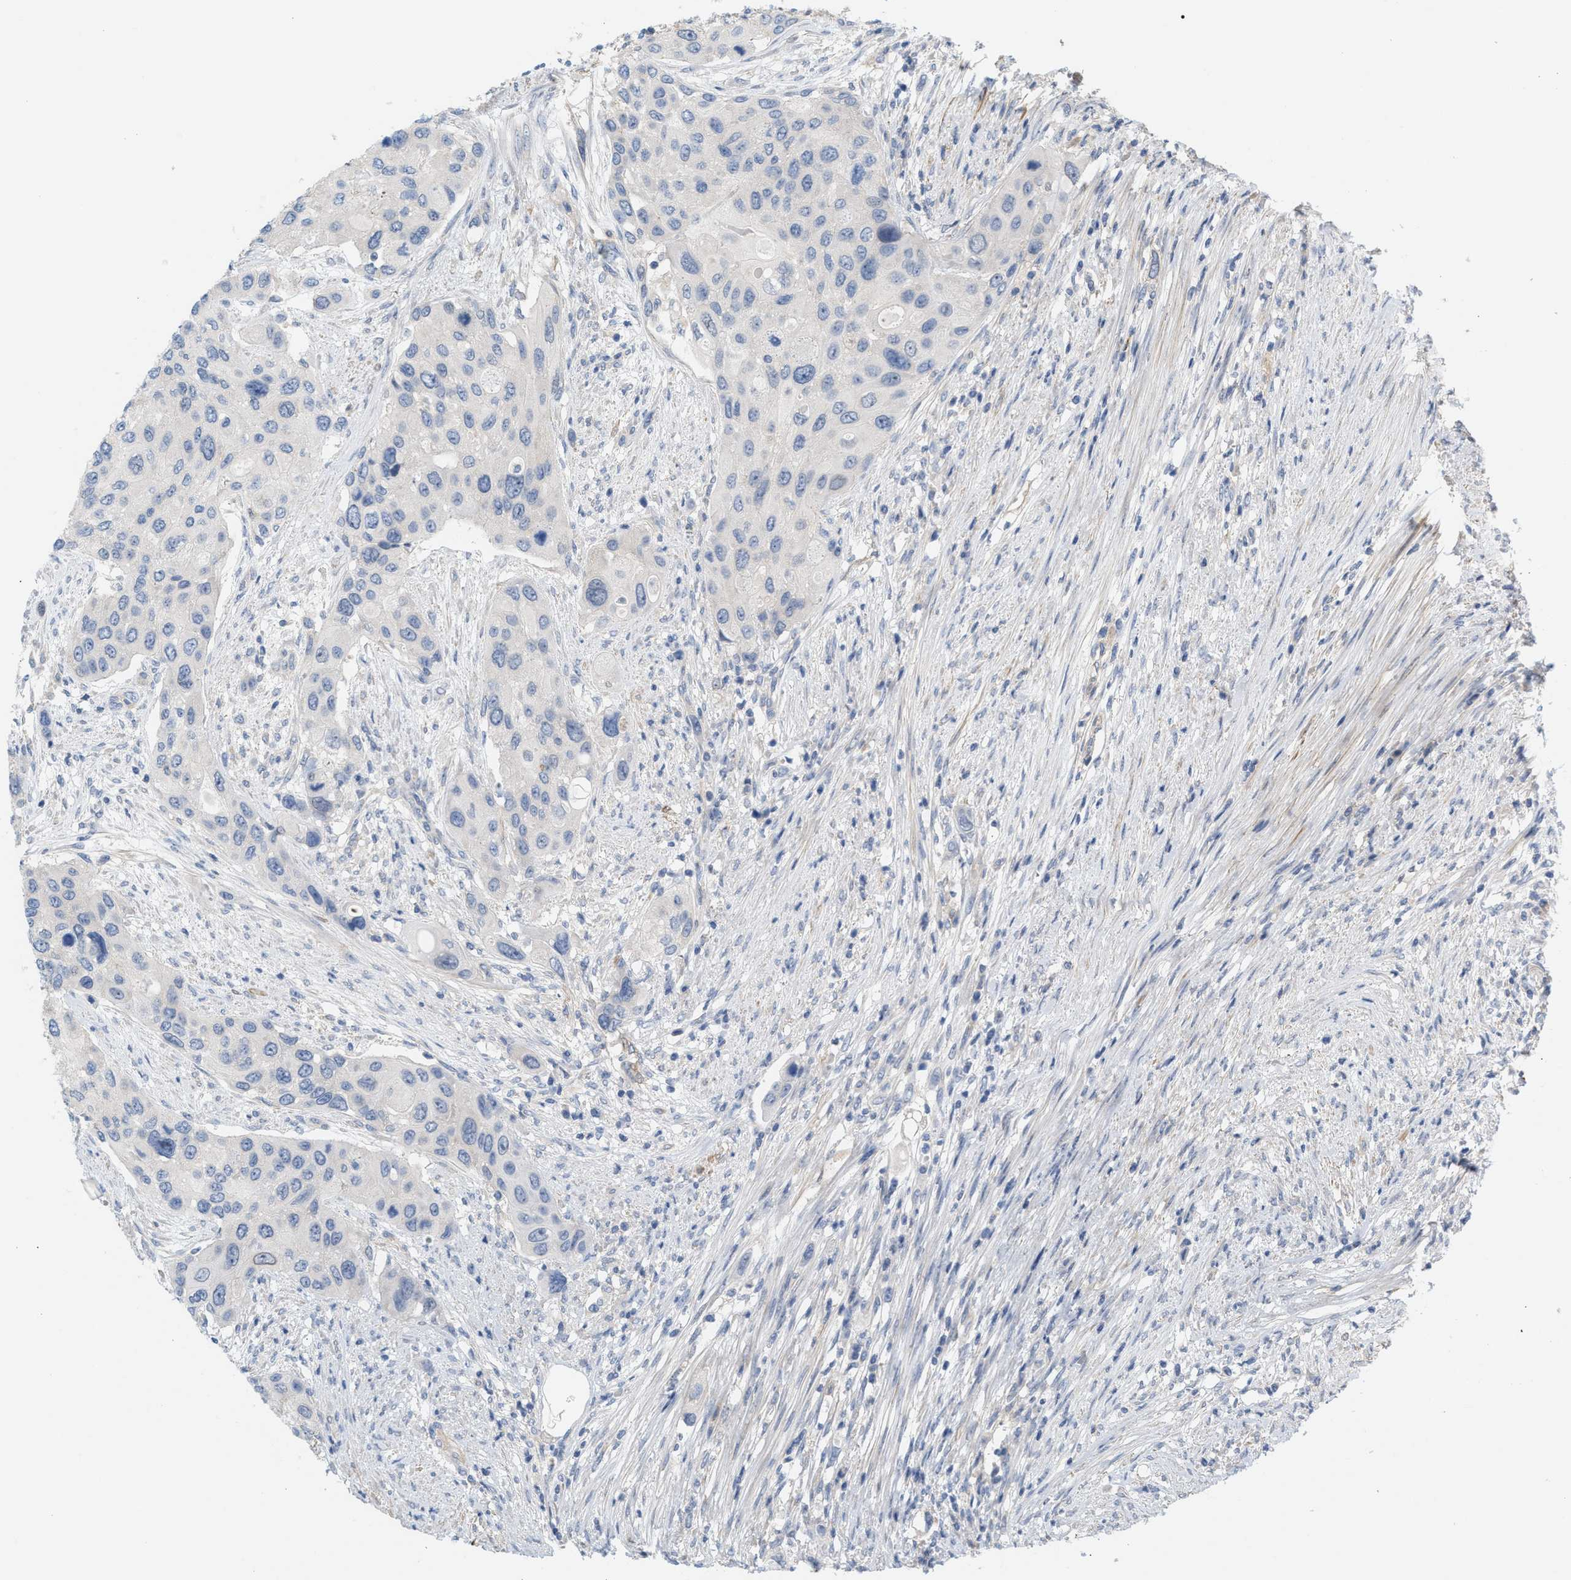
{"staining": {"intensity": "negative", "quantity": "none", "location": "none"}, "tissue": "urothelial cancer", "cell_type": "Tumor cells", "image_type": "cancer", "snomed": [{"axis": "morphology", "description": "Urothelial carcinoma, High grade"}, {"axis": "topography", "description": "Urinary bladder"}], "caption": "Tumor cells show no significant expression in urothelial cancer.", "gene": "LRCH1", "patient": {"sex": "female", "age": 56}}